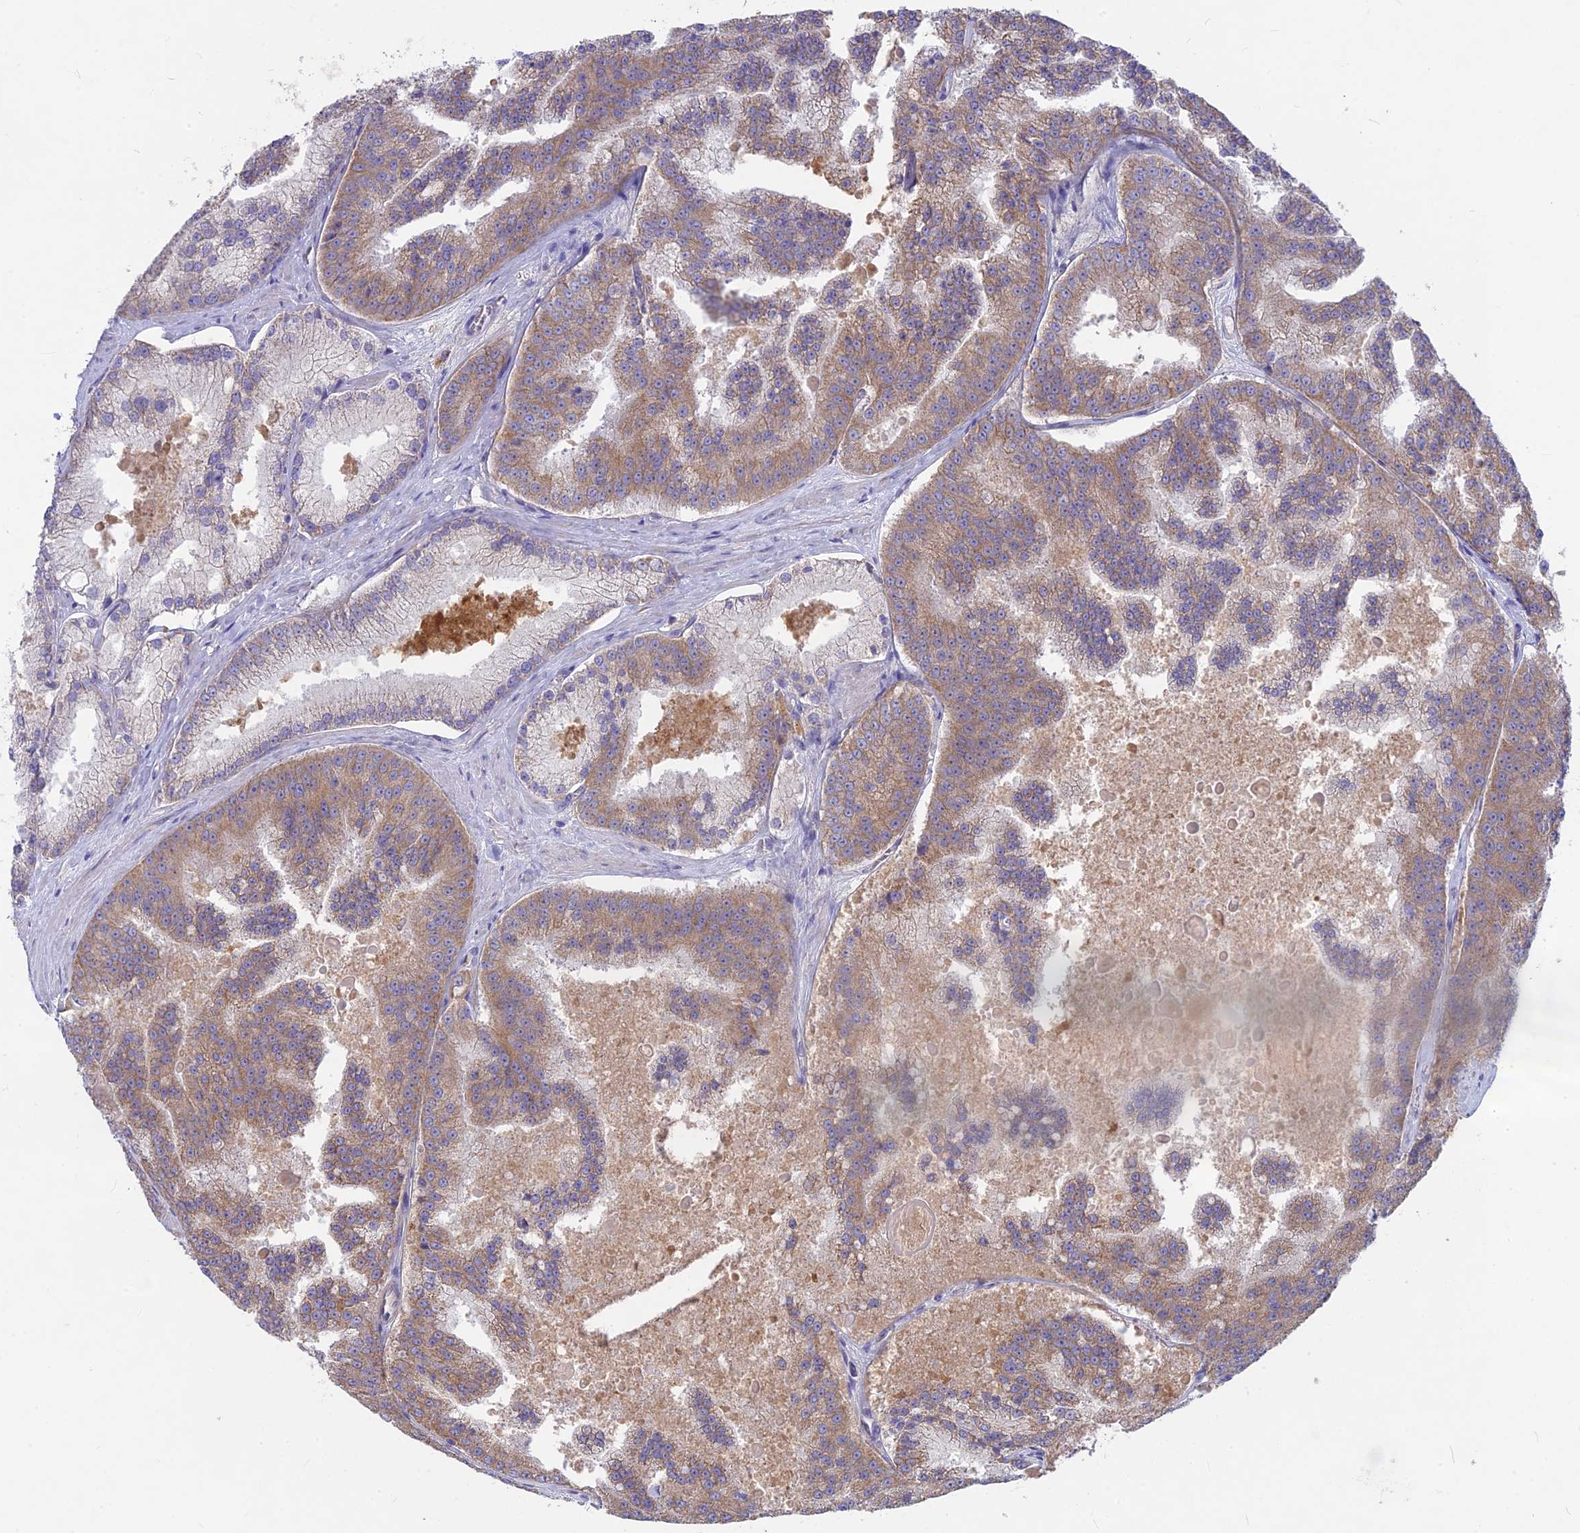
{"staining": {"intensity": "moderate", "quantity": ">75%", "location": "cytoplasmic/membranous"}, "tissue": "prostate cancer", "cell_type": "Tumor cells", "image_type": "cancer", "snomed": [{"axis": "morphology", "description": "Adenocarcinoma, High grade"}, {"axis": "topography", "description": "Prostate"}], "caption": "Protein expression analysis of human prostate cancer reveals moderate cytoplasmic/membranous staining in approximately >75% of tumor cells. (Stains: DAB (3,3'-diaminobenzidine) in brown, nuclei in blue, Microscopy: brightfield microscopy at high magnification).", "gene": "PZP", "patient": {"sex": "male", "age": 61}}